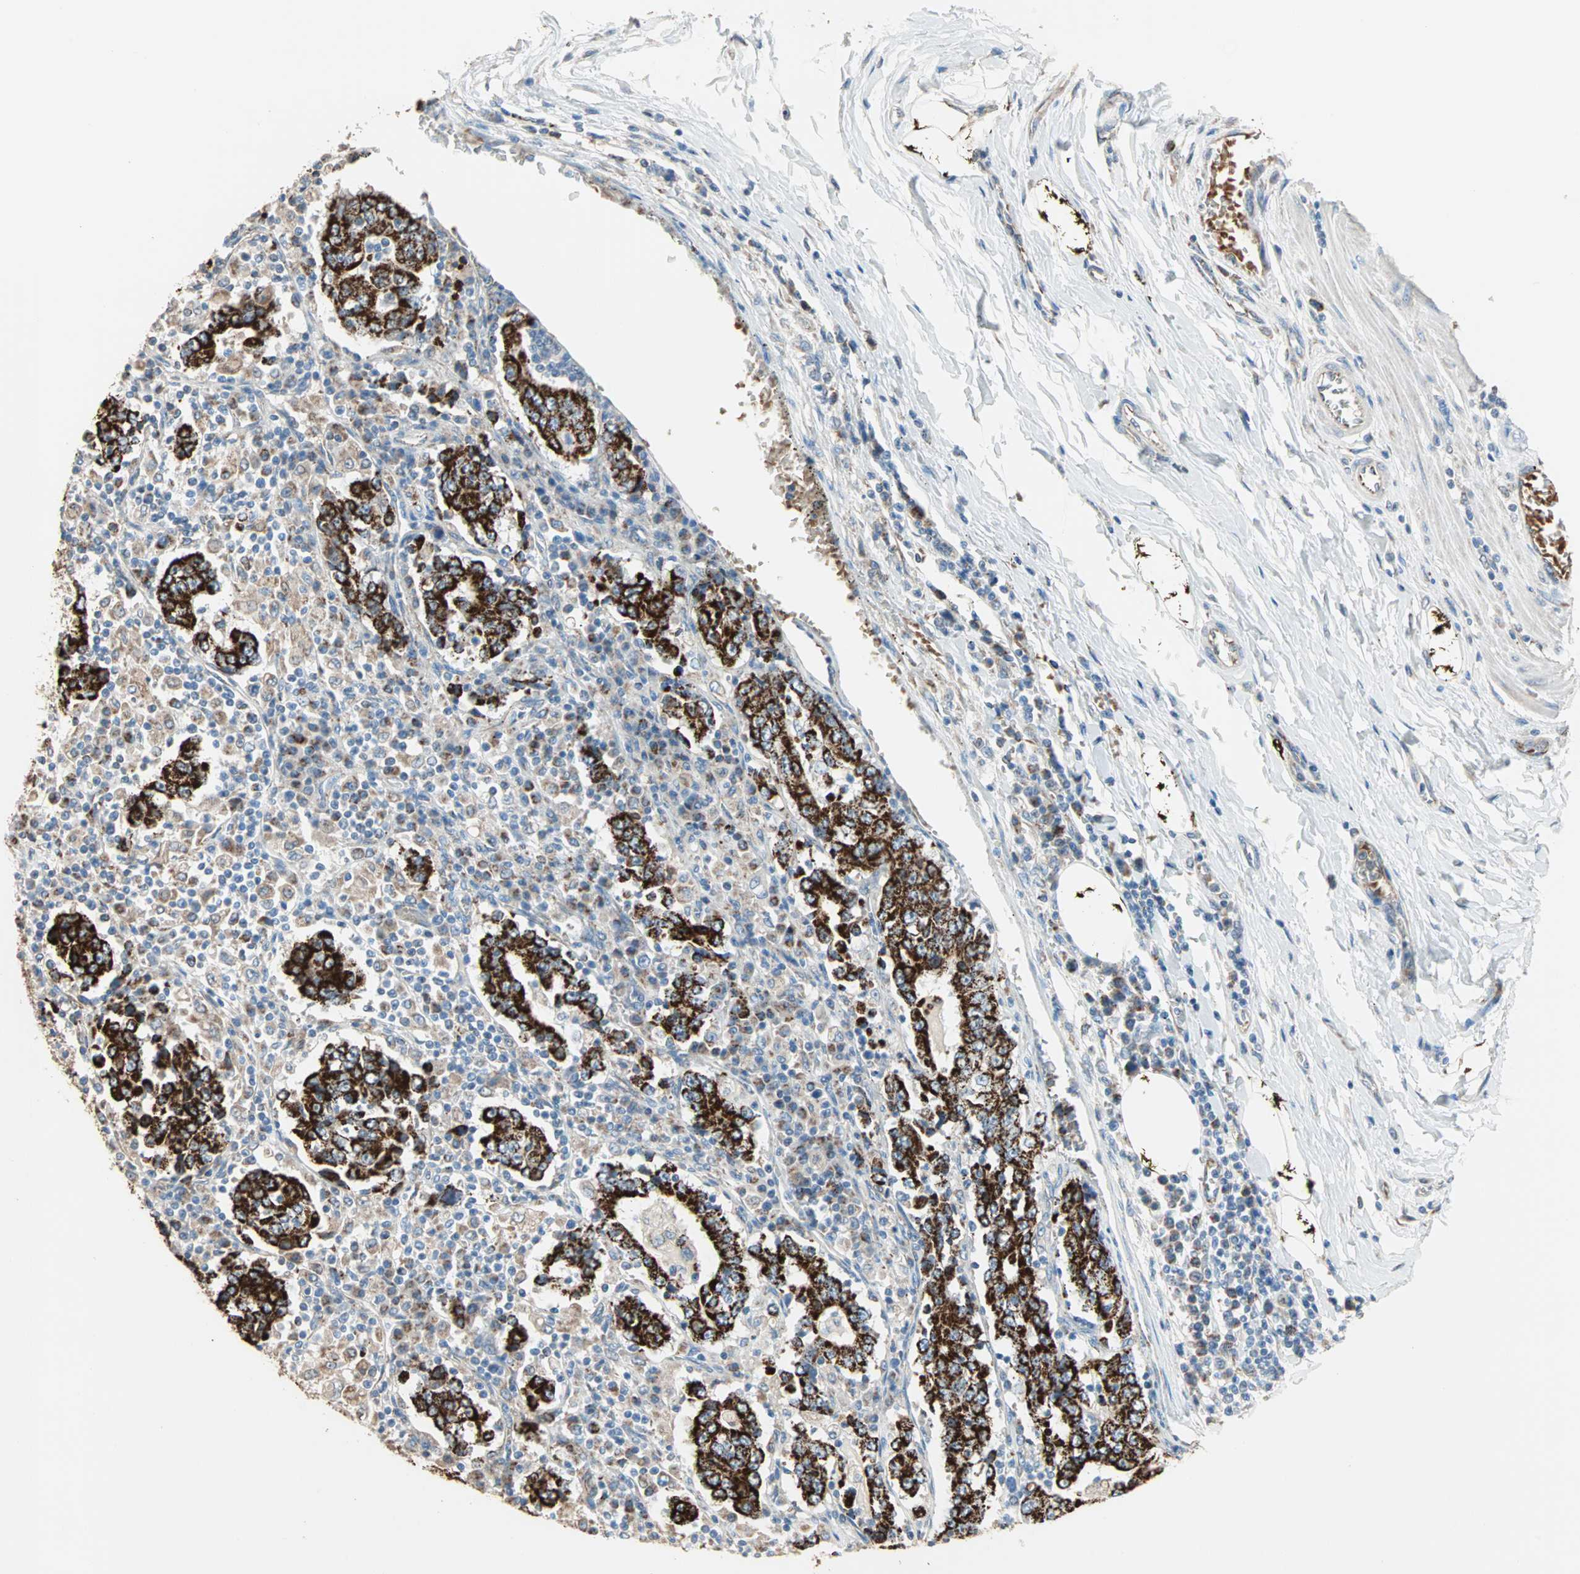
{"staining": {"intensity": "strong", "quantity": ">75%", "location": "cytoplasmic/membranous"}, "tissue": "stomach cancer", "cell_type": "Tumor cells", "image_type": "cancer", "snomed": [{"axis": "morphology", "description": "Normal tissue, NOS"}, {"axis": "morphology", "description": "Adenocarcinoma, NOS"}, {"axis": "topography", "description": "Stomach, upper"}, {"axis": "topography", "description": "Stomach"}], "caption": "Stomach adenocarcinoma stained with IHC shows strong cytoplasmic/membranous positivity in about >75% of tumor cells.", "gene": "TST", "patient": {"sex": "male", "age": 59}}